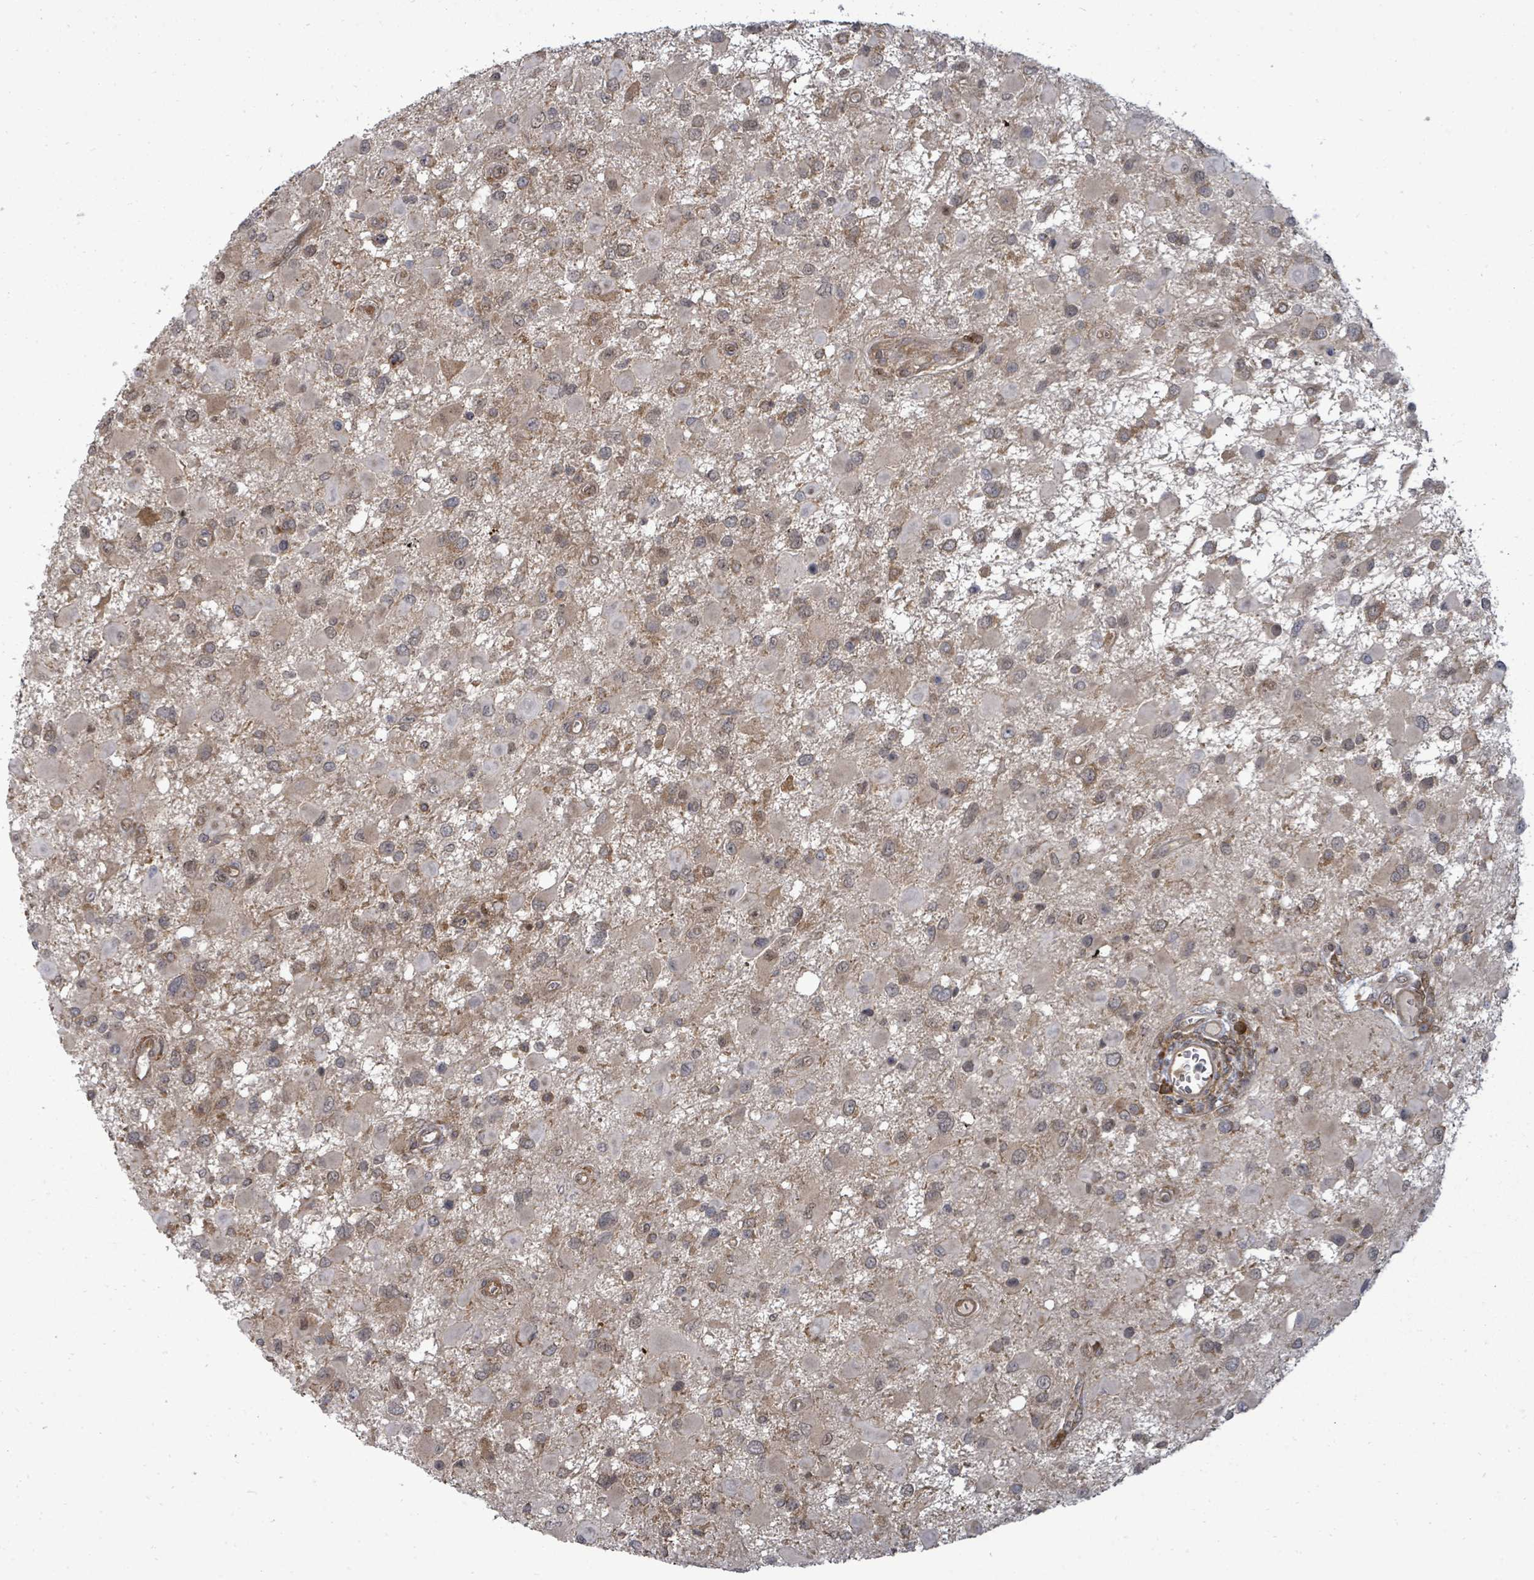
{"staining": {"intensity": "weak", "quantity": "<25%", "location": "cytoplasmic/membranous"}, "tissue": "glioma", "cell_type": "Tumor cells", "image_type": "cancer", "snomed": [{"axis": "morphology", "description": "Glioma, malignant, High grade"}, {"axis": "topography", "description": "Brain"}], "caption": "This micrograph is of malignant glioma (high-grade) stained with IHC to label a protein in brown with the nuclei are counter-stained blue. There is no expression in tumor cells.", "gene": "EIF3C", "patient": {"sex": "male", "age": 53}}